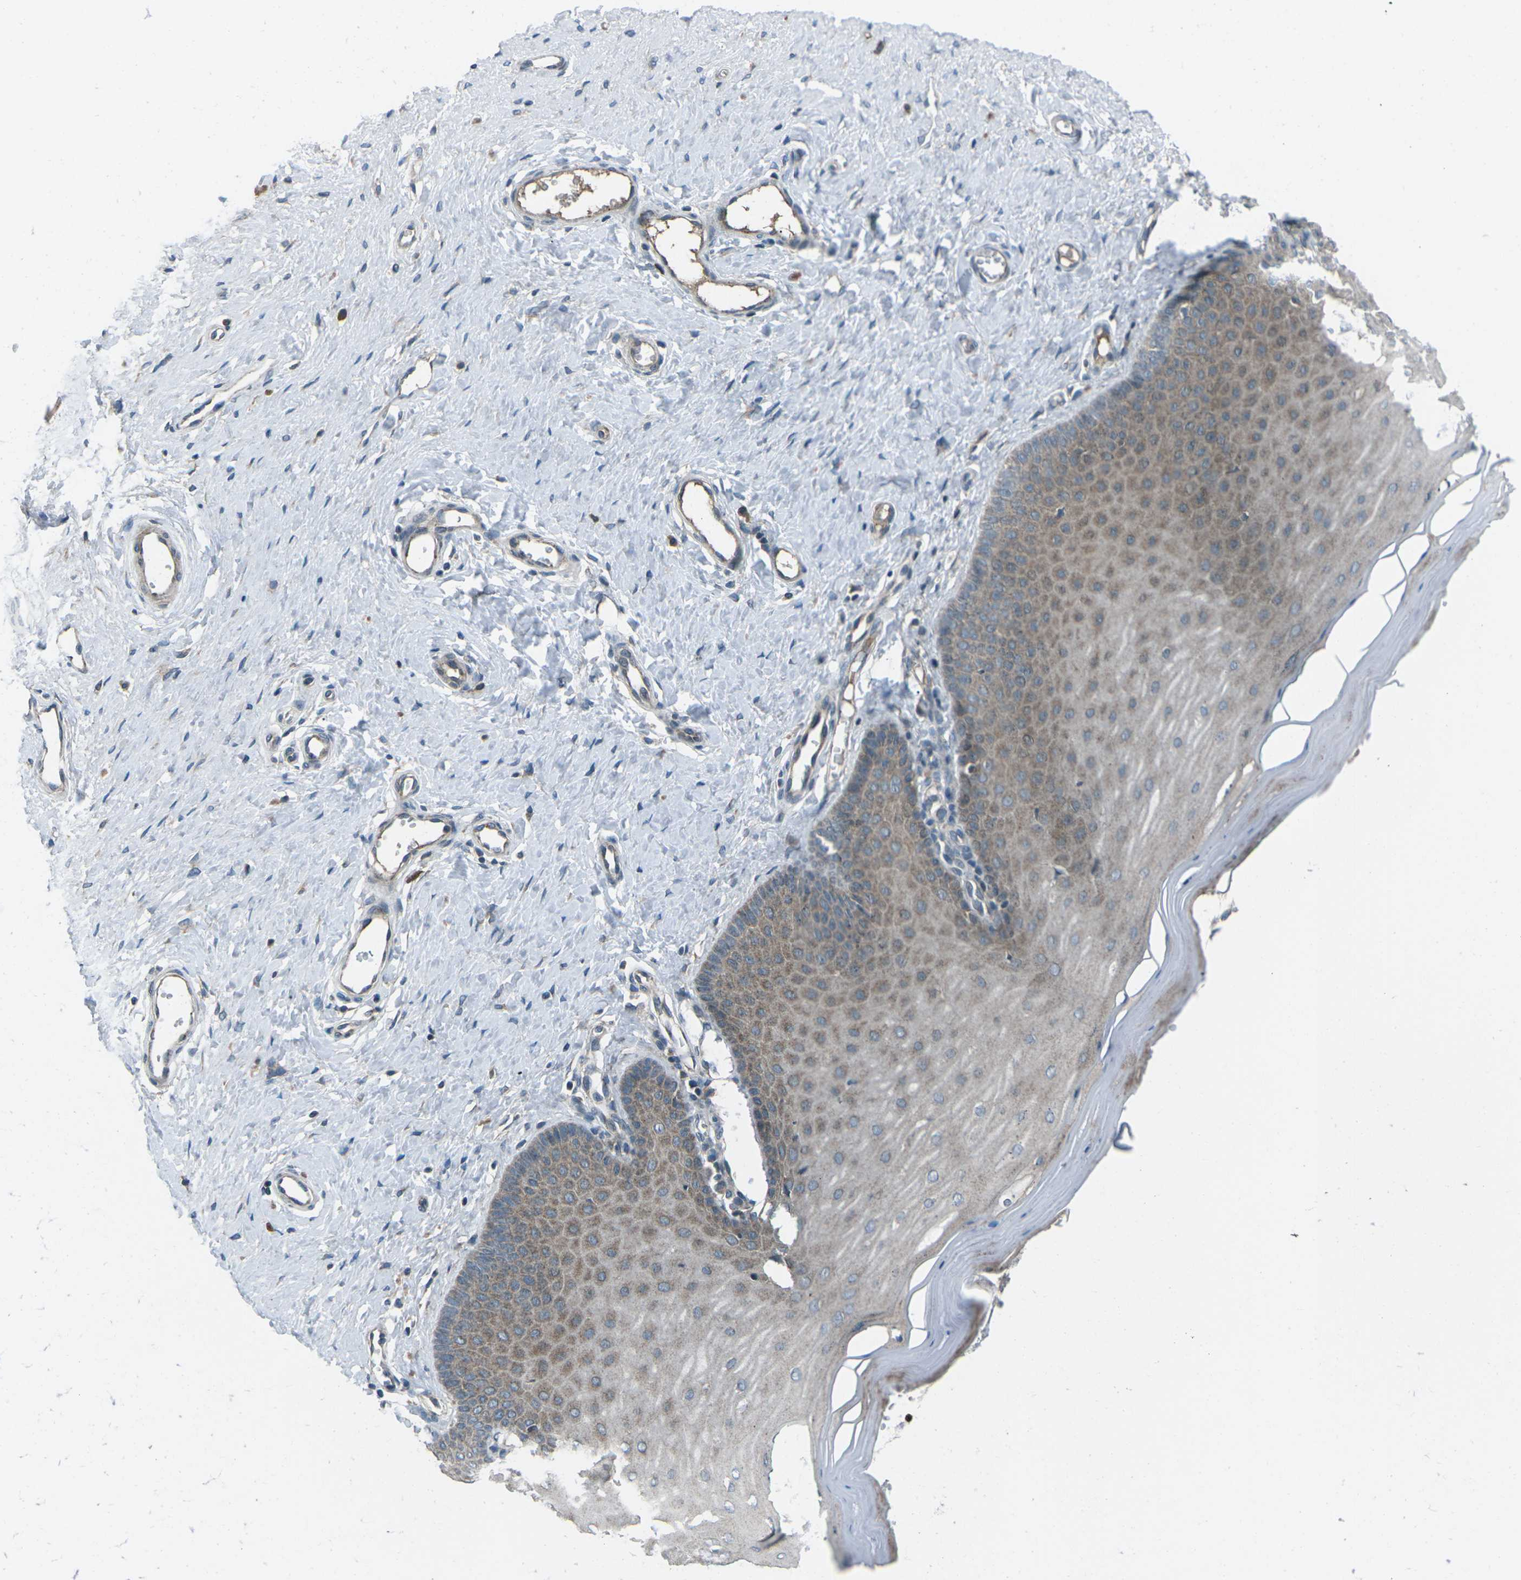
{"staining": {"intensity": "moderate", "quantity": ">75%", "location": "cytoplasmic/membranous"}, "tissue": "cervix", "cell_type": "Glandular cells", "image_type": "normal", "snomed": [{"axis": "morphology", "description": "Normal tissue, NOS"}, {"axis": "topography", "description": "Cervix"}], "caption": "The image demonstrates a brown stain indicating the presence of a protein in the cytoplasmic/membranous of glandular cells in cervix. The staining is performed using DAB brown chromogen to label protein expression. The nuclei are counter-stained blue using hematoxylin.", "gene": "CDK16", "patient": {"sex": "female", "age": 55}}